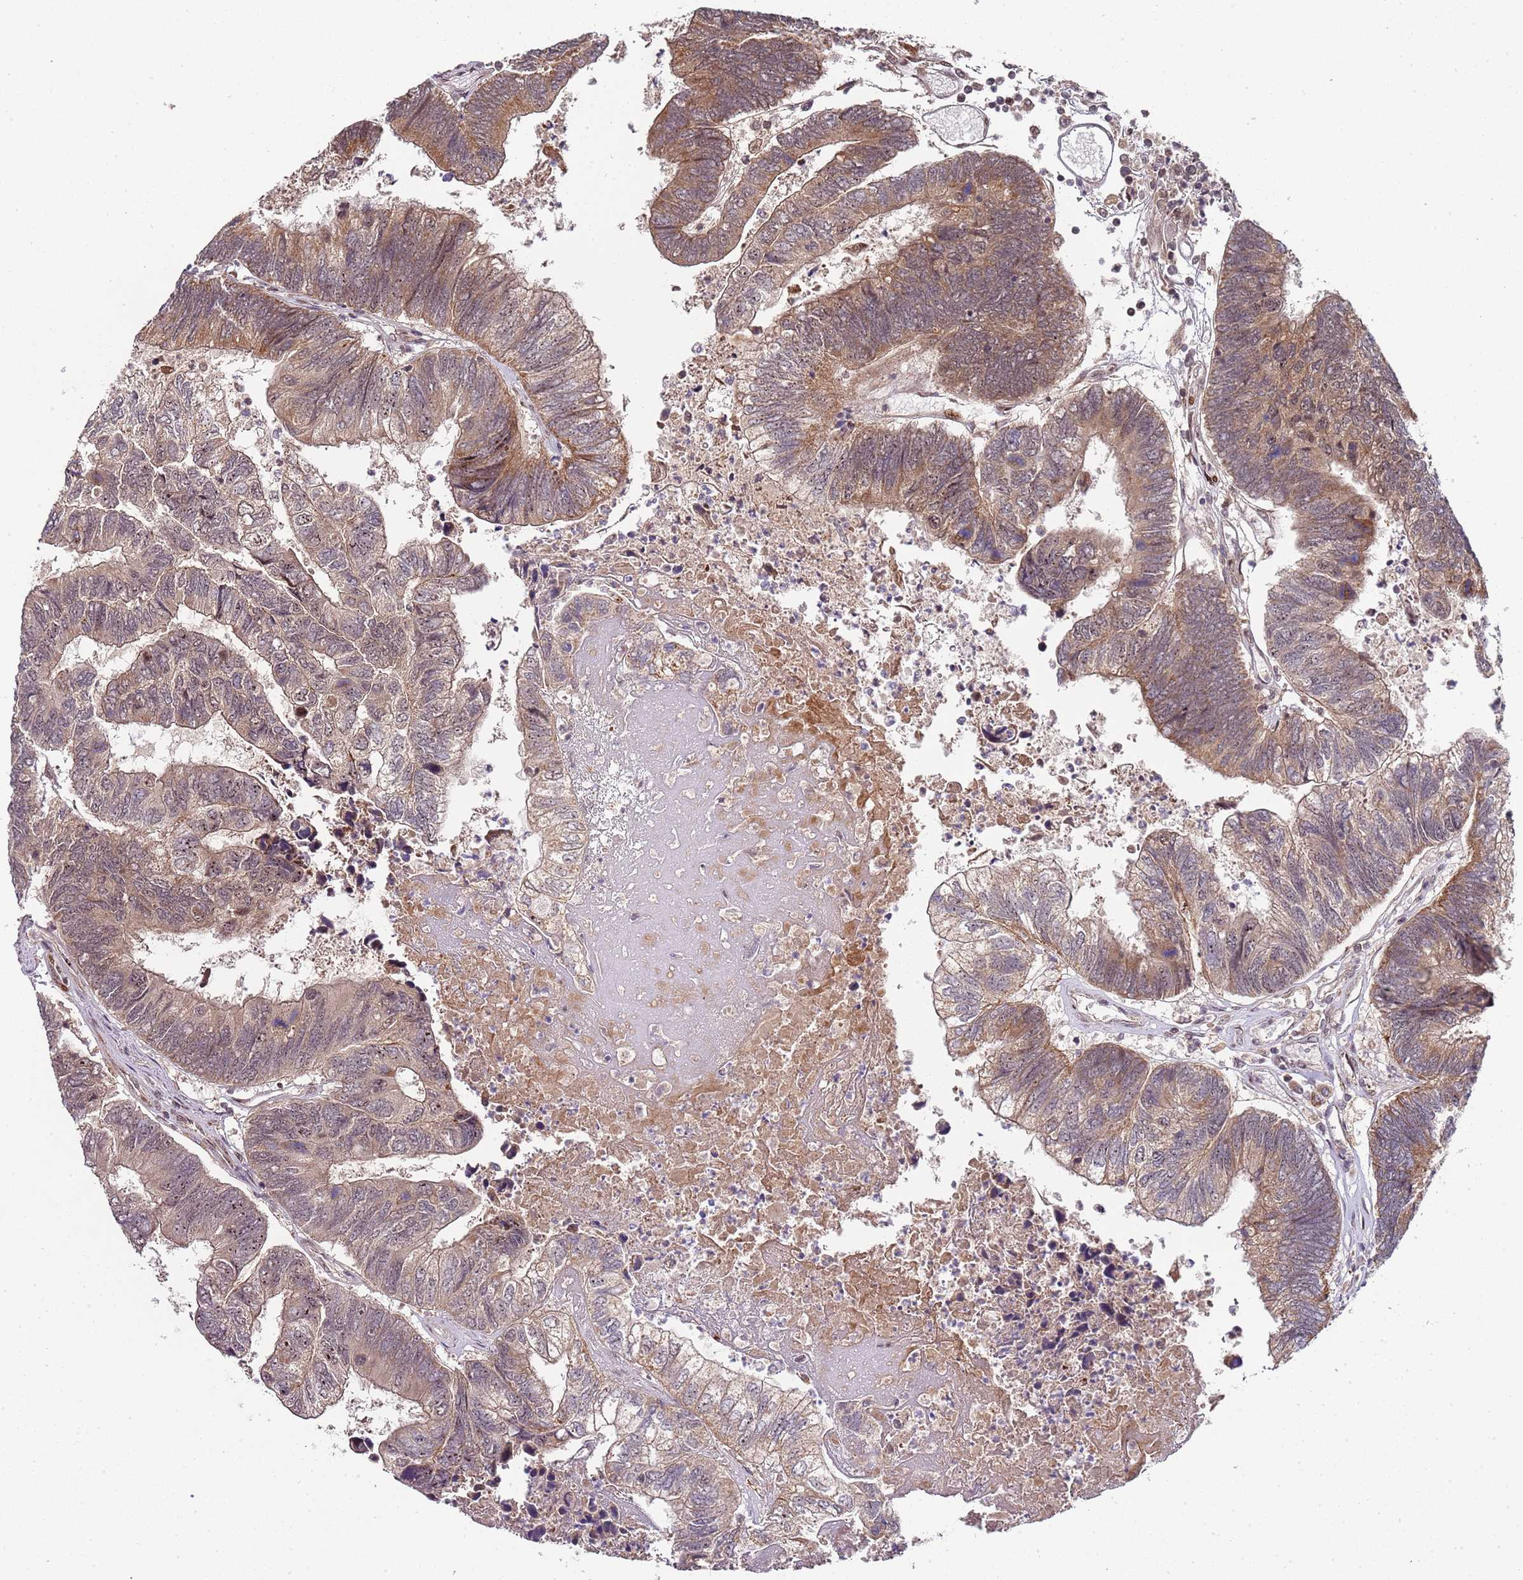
{"staining": {"intensity": "weak", "quantity": ">75%", "location": "cytoplasmic/membranous"}, "tissue": "colorectal cancer", "cell_type": "Tumor cells", "image_type": "cancer", "snomed": [{"axis": "morphology", "description": "Adenocarcinoma, NOS"}, {"axis": "topography", "description": "Colon"}], "caption": "The photomicrograph exhibits staining of colorectal cancer (adenocarcinoma), revealing weak cytoplasmic/membranous protein expression (brown color) within tumor cells. (DAB = brown stain, brightfield microscopy at high magnification).", "gene": "EDC3", "patient": {"sex": "female", "age": 67}}